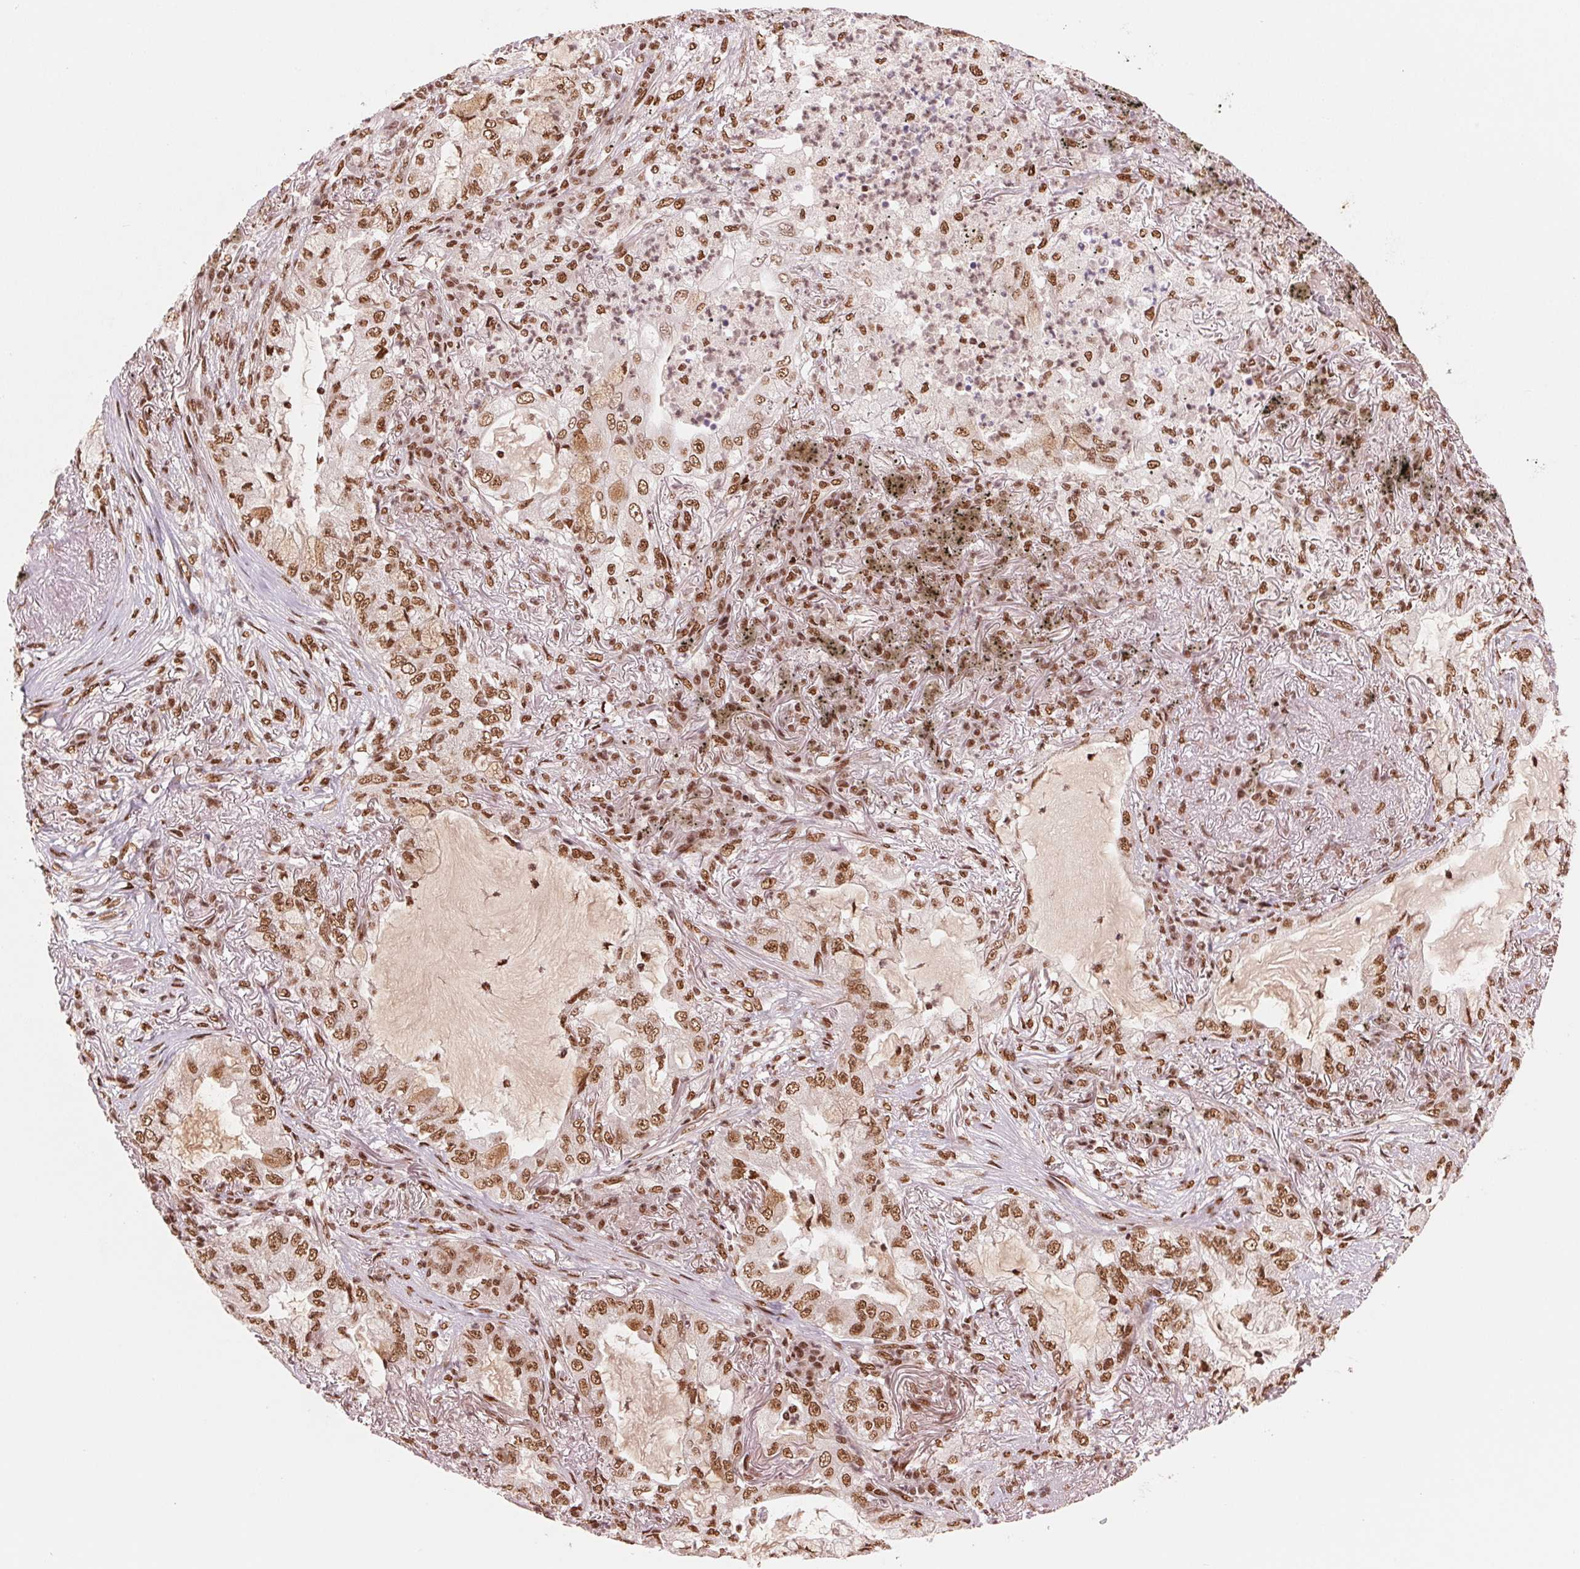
{"staining": {"intensity": "moderate", "quantity": ">75%", "location": "nuclear"}, "tissue": "lung cancer", "cell_type": "Tumor cells", "image_type": "cancer", "snomed": [{"axis": "morphology", "description": "Adenocarcinoma, NOS"}, {"axis": "topography", "description": "Lung"}], "caption": "Immunohistochemical staining of lung cancer (adenocarcinoma) reveals moderate nuclear protein staining in approximately >75% of tumor cells.", "gene": "TTLL9", "patient": {"sex": "female", "age": 73}}